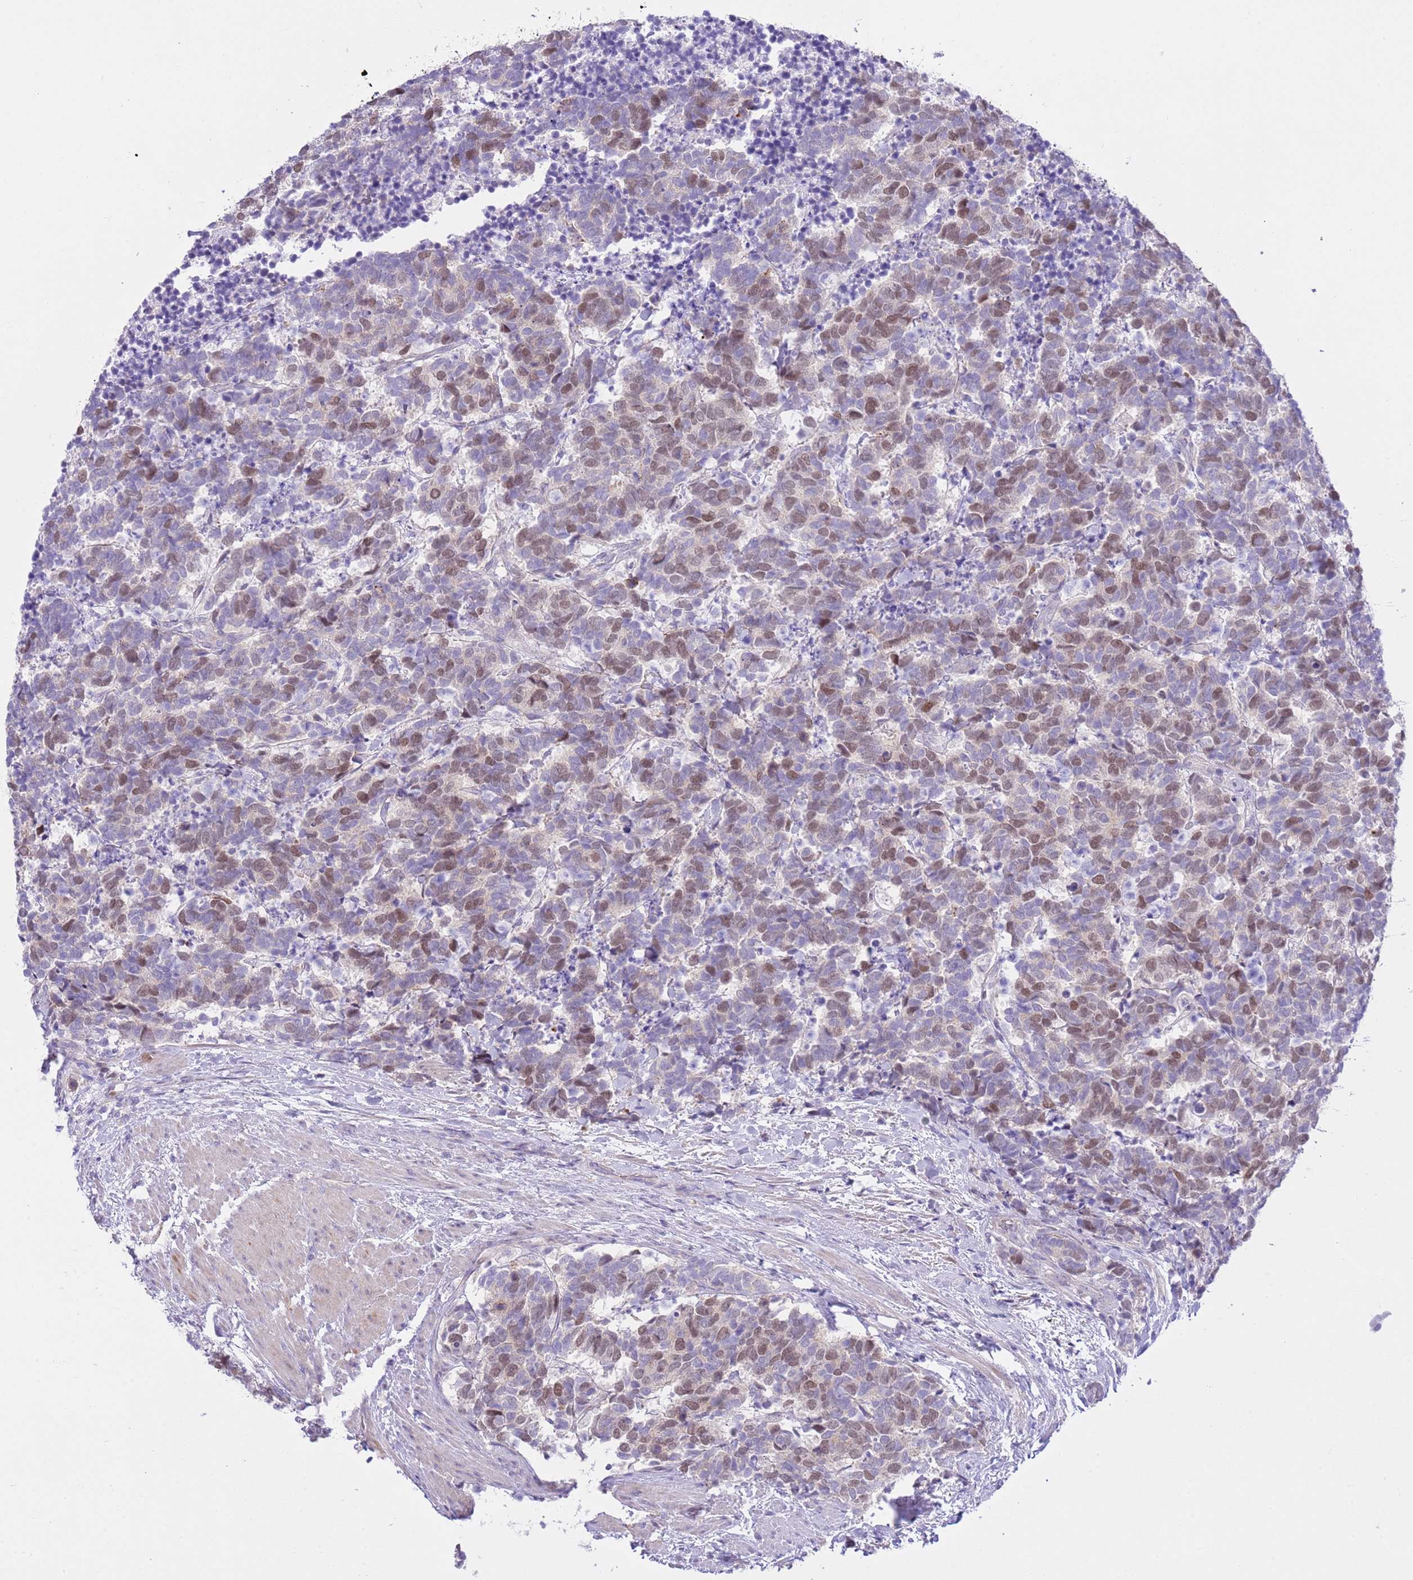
{"staining": {"intensity": "moderate", "quantity": "25%-75%", "location": "nuclear"}, "tissue": "carcinoid", "cell_type": "Tumor cells", "image_type": "cancer", "snomed": [{"axis": "morphology", "description": "Carcinoma, NOS"}, {"axis": "morphology", "description": "Carcinoid, malignant, NOS"}, {"axis": "topography", "description": "Prostate"}], "caption": "Immunohistochemistry (IHC) photomicrograph of neoplastic tissue: carcinoma stained using IHC exhibits medium levels of moderate protein expression localized specifically in the nuclear of tumor cells, appearing as a nuclear brown color.", "gene": "FBRSL1", "patient": {"sex": "male", "age": 57}}